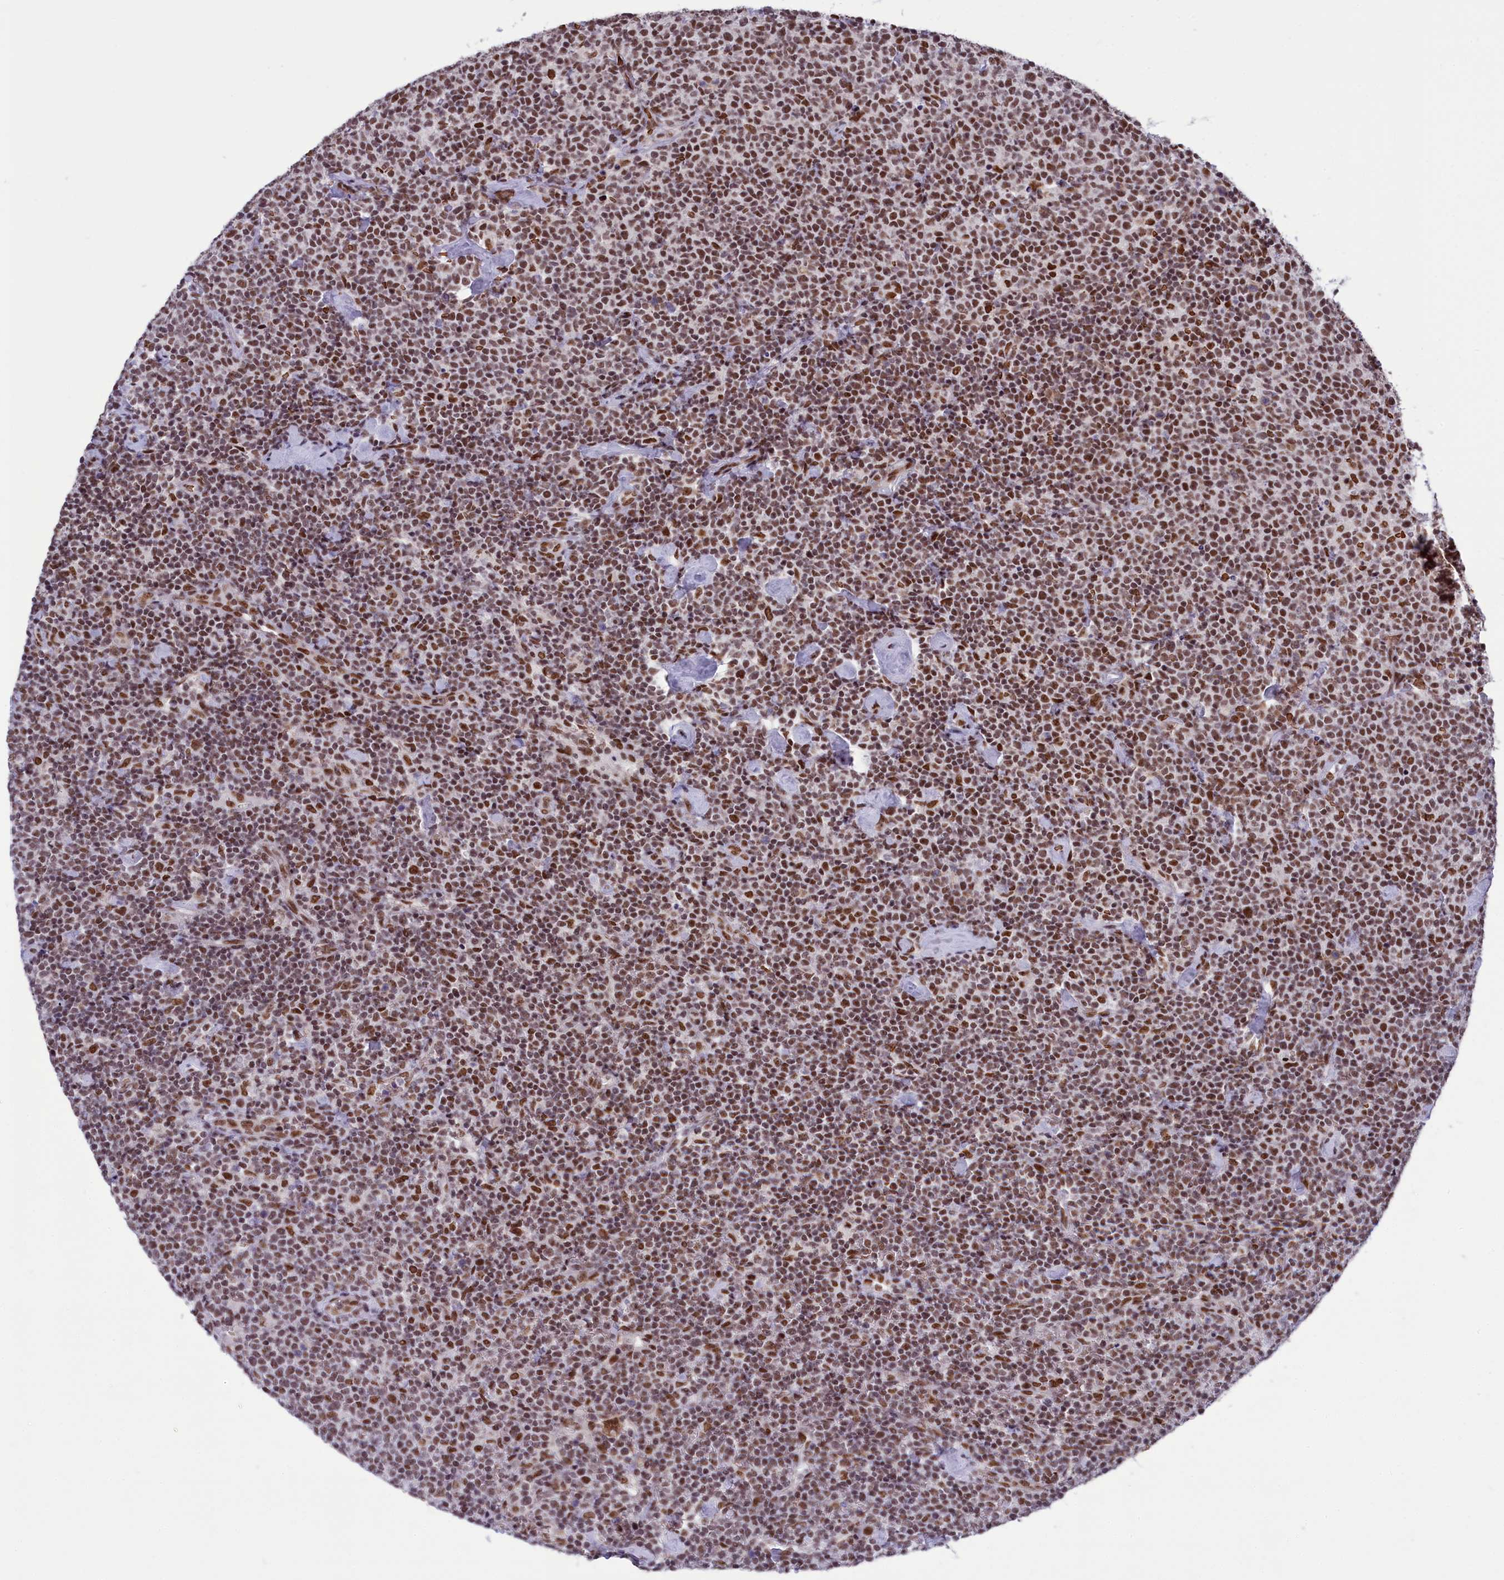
{"staining": {"intensity": "moderate", "quantity": ">75%", "location": "nuclear"}, "tissue": "lymphoma", "cell_type": "Tumor cells", "image_type": "cancer", "snomed": [{"axis": "morphology", "description": "Malignant lymphoma, non-Hodgkin's type, High grade"}, {"axis": "topography", "description": "Lymph node"}], "caption": "High-grade malignant lymphoma, non-Hodgkin's type tissue shows moderate nuclear staining in approximately >75% of tumor cells, visualized by immunohistochemistry. Using DAB (brown) and hematoxylin (blue) stains, captured at high magnification using brightfield microscopy.", "gene": "MPHOSPH8", "patient": {"sex": "male", "age": 61}}